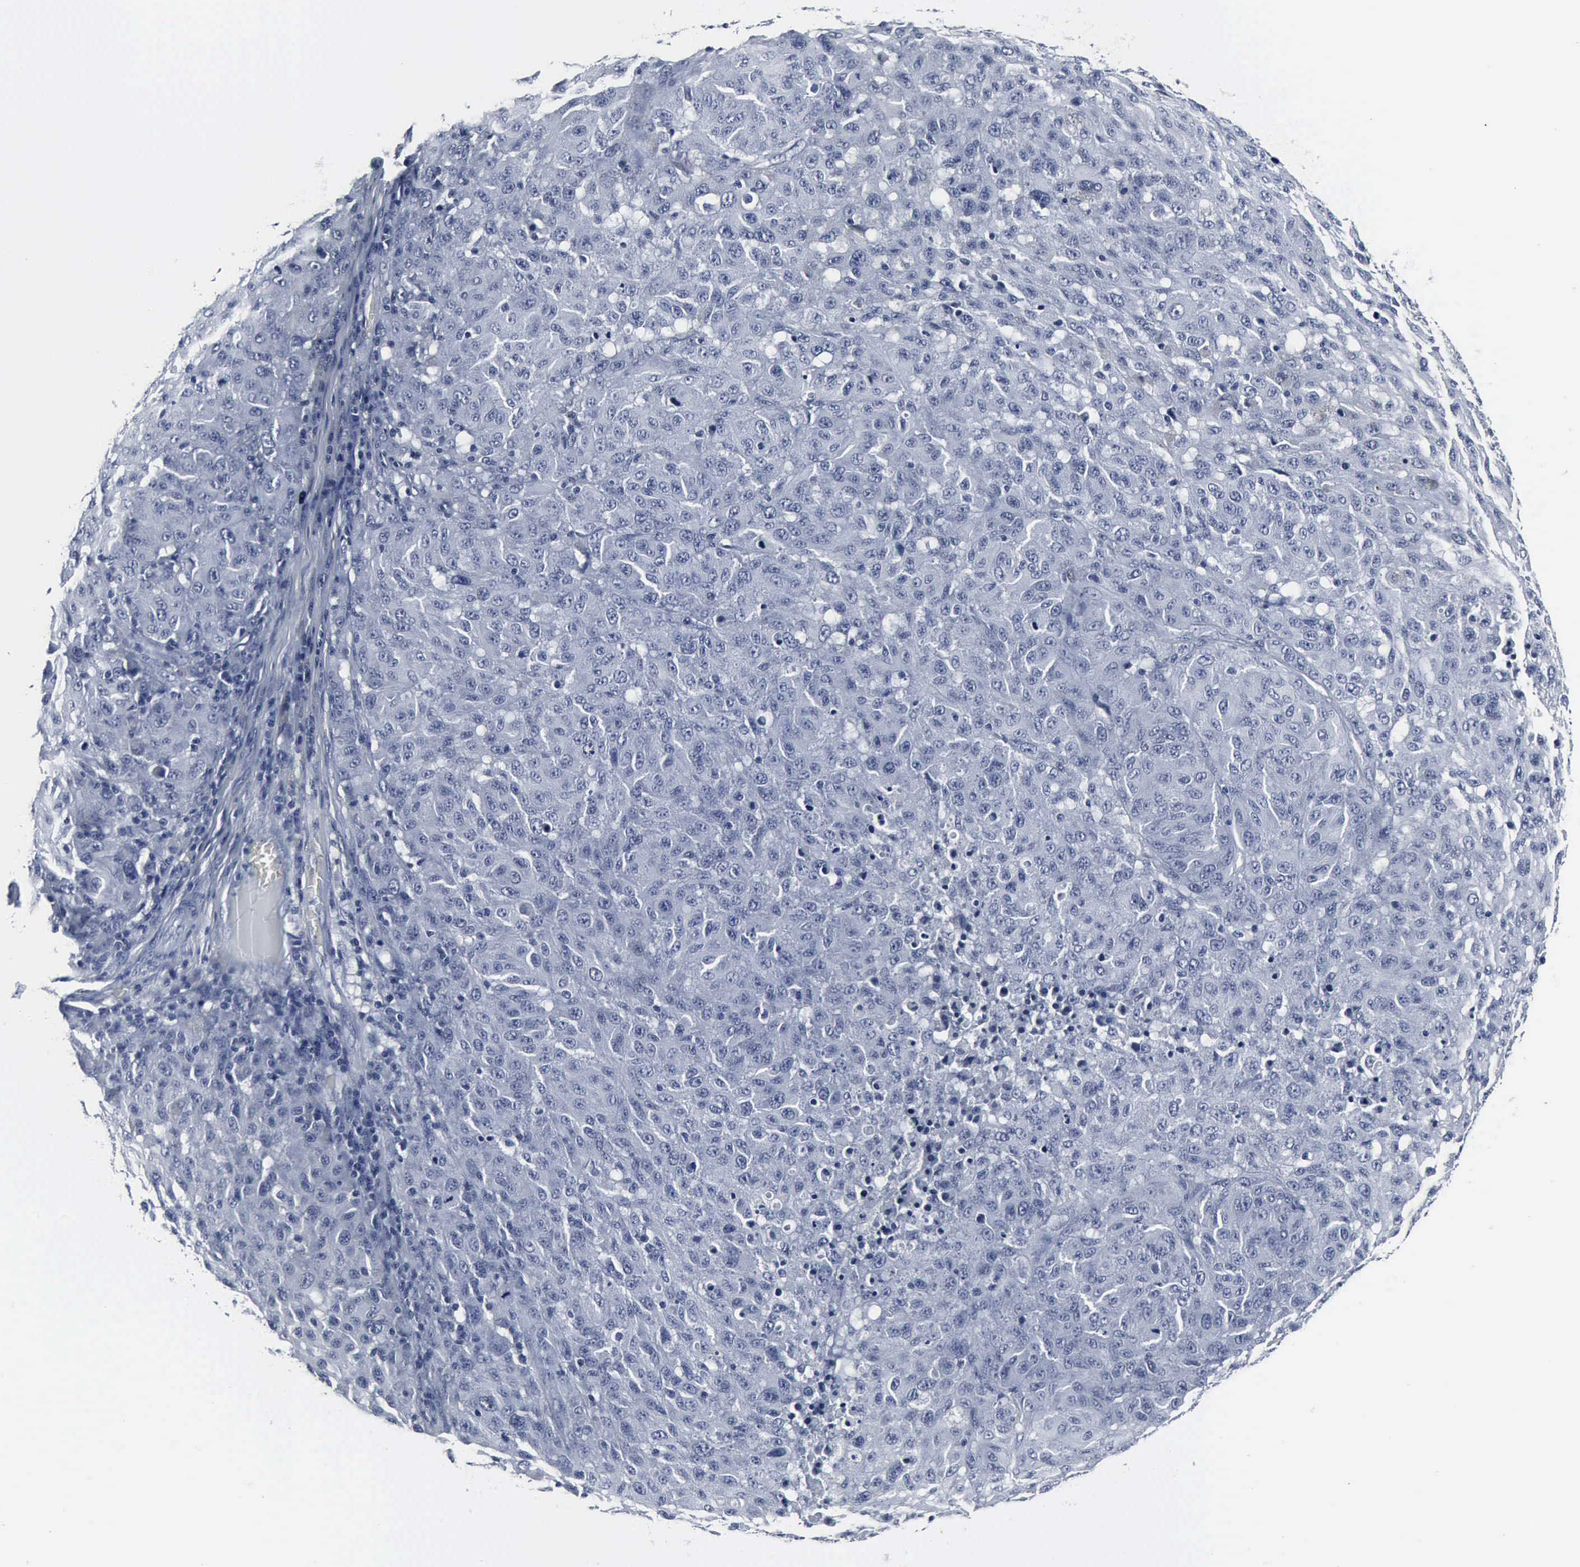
{"staining": {"intensity": "negative", "quantity": "none", "location": "none"}, "tissue": "melanoma", "cell_type": "Tumor cells", "image_type": "cancer", "snomed": [{"axis": "morphology", "description": "Malignant melanoma, NOS"}, {"axis": "topography", "description": "Skin"}], "caption": "IHC image of neoplastic tissue: human malignant melanoma stained with DAB (3,3'-diaminobenzidine) reveals no significant protein staining in tumor cells.", "gene": "SNAP25", "patient": {"sex": "female", "age": 77}}